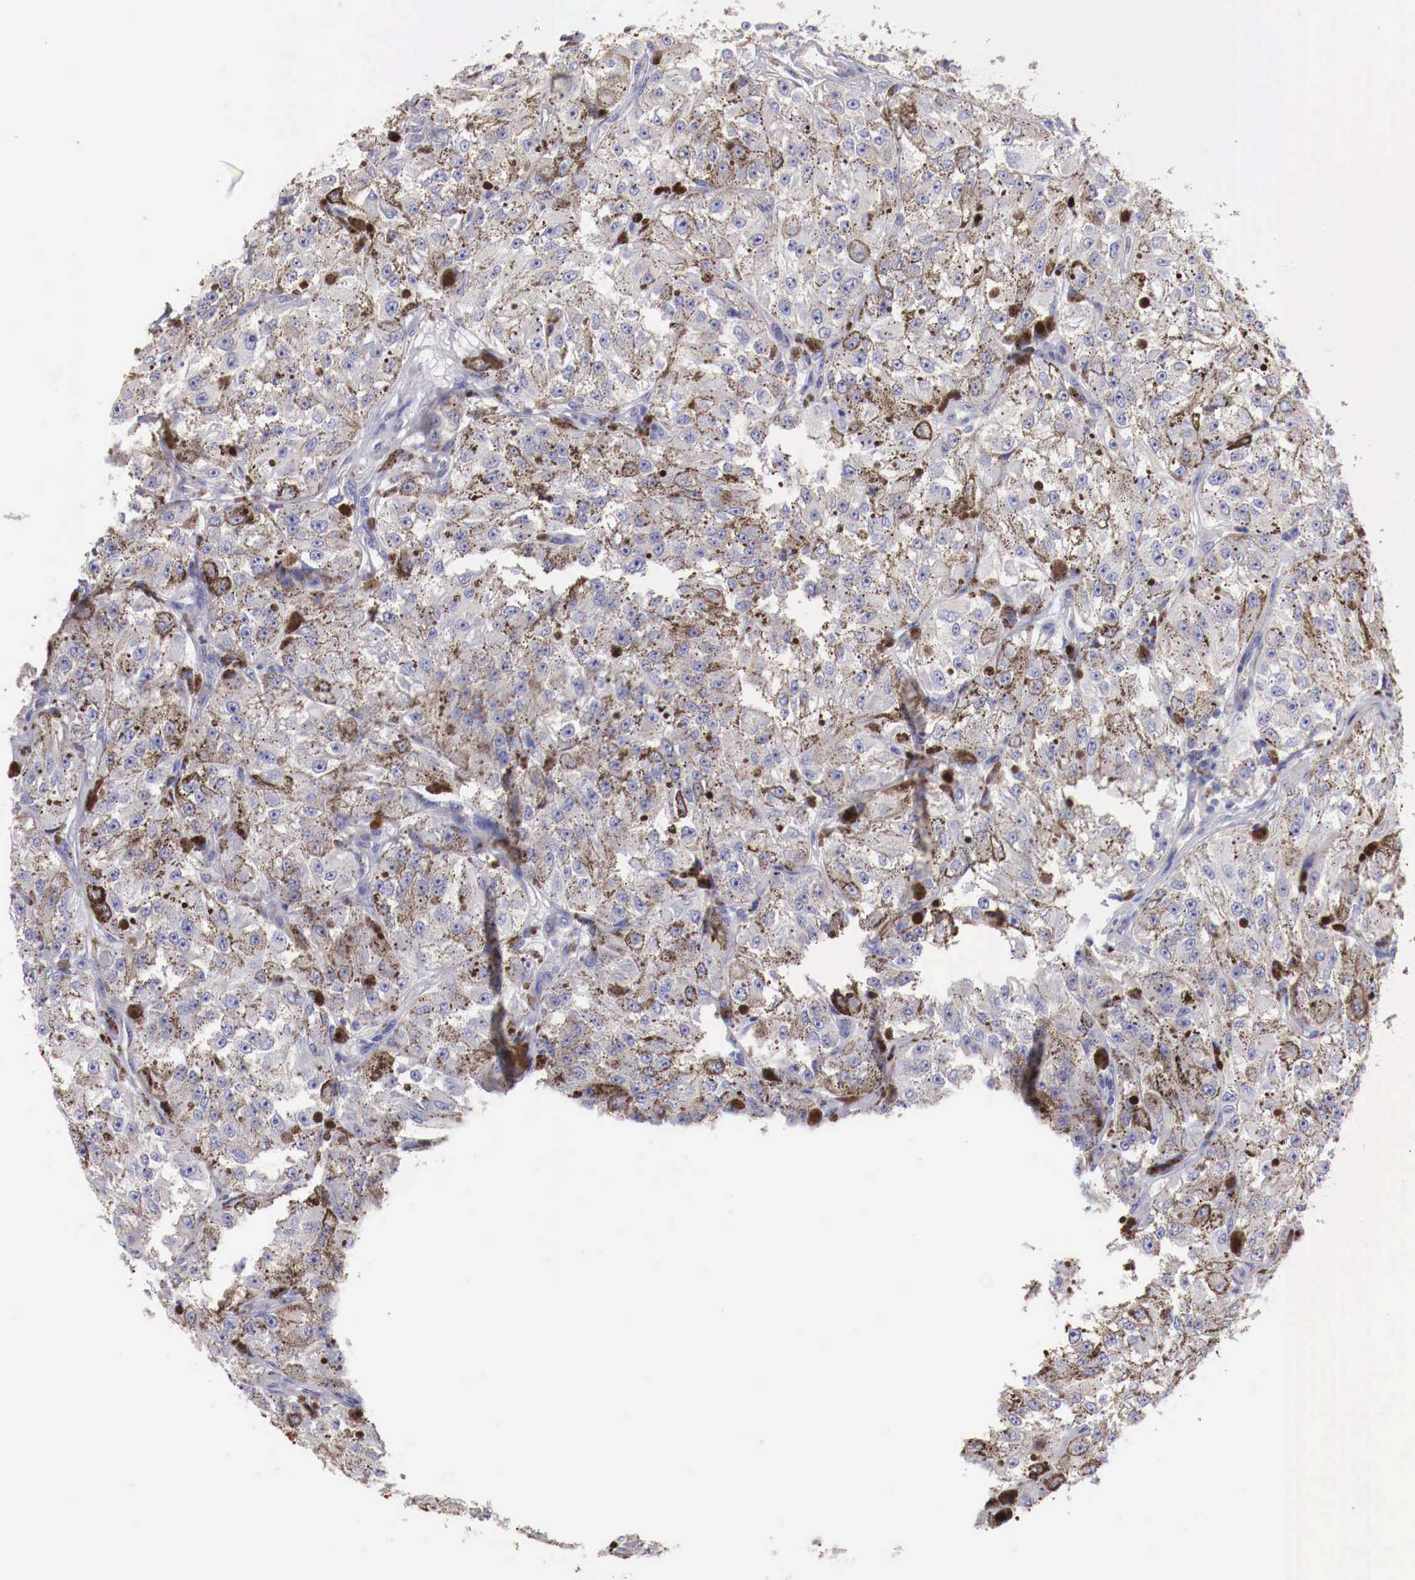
{"staining": {"intensity": "moderate", "quantity": "25%-75%", "location": "cytoplasmic/membranous"}, "tissue": "melanoma", "cell_type": "Tumor cells", "image_type": "cancer", "snomed": [{"axis": "morphology", "description": "Malignant melanoma, NOS"}, {"axis": "topography", "description": "Skin"}], "caption": "Human melanoma stained with a brown dye exhibits moderate cytoplasmic/membranous positive staining in about 25%-75% of tumor cells.", "gene": "PITPNA", "patient": {"sex": "male", "age": 67}}